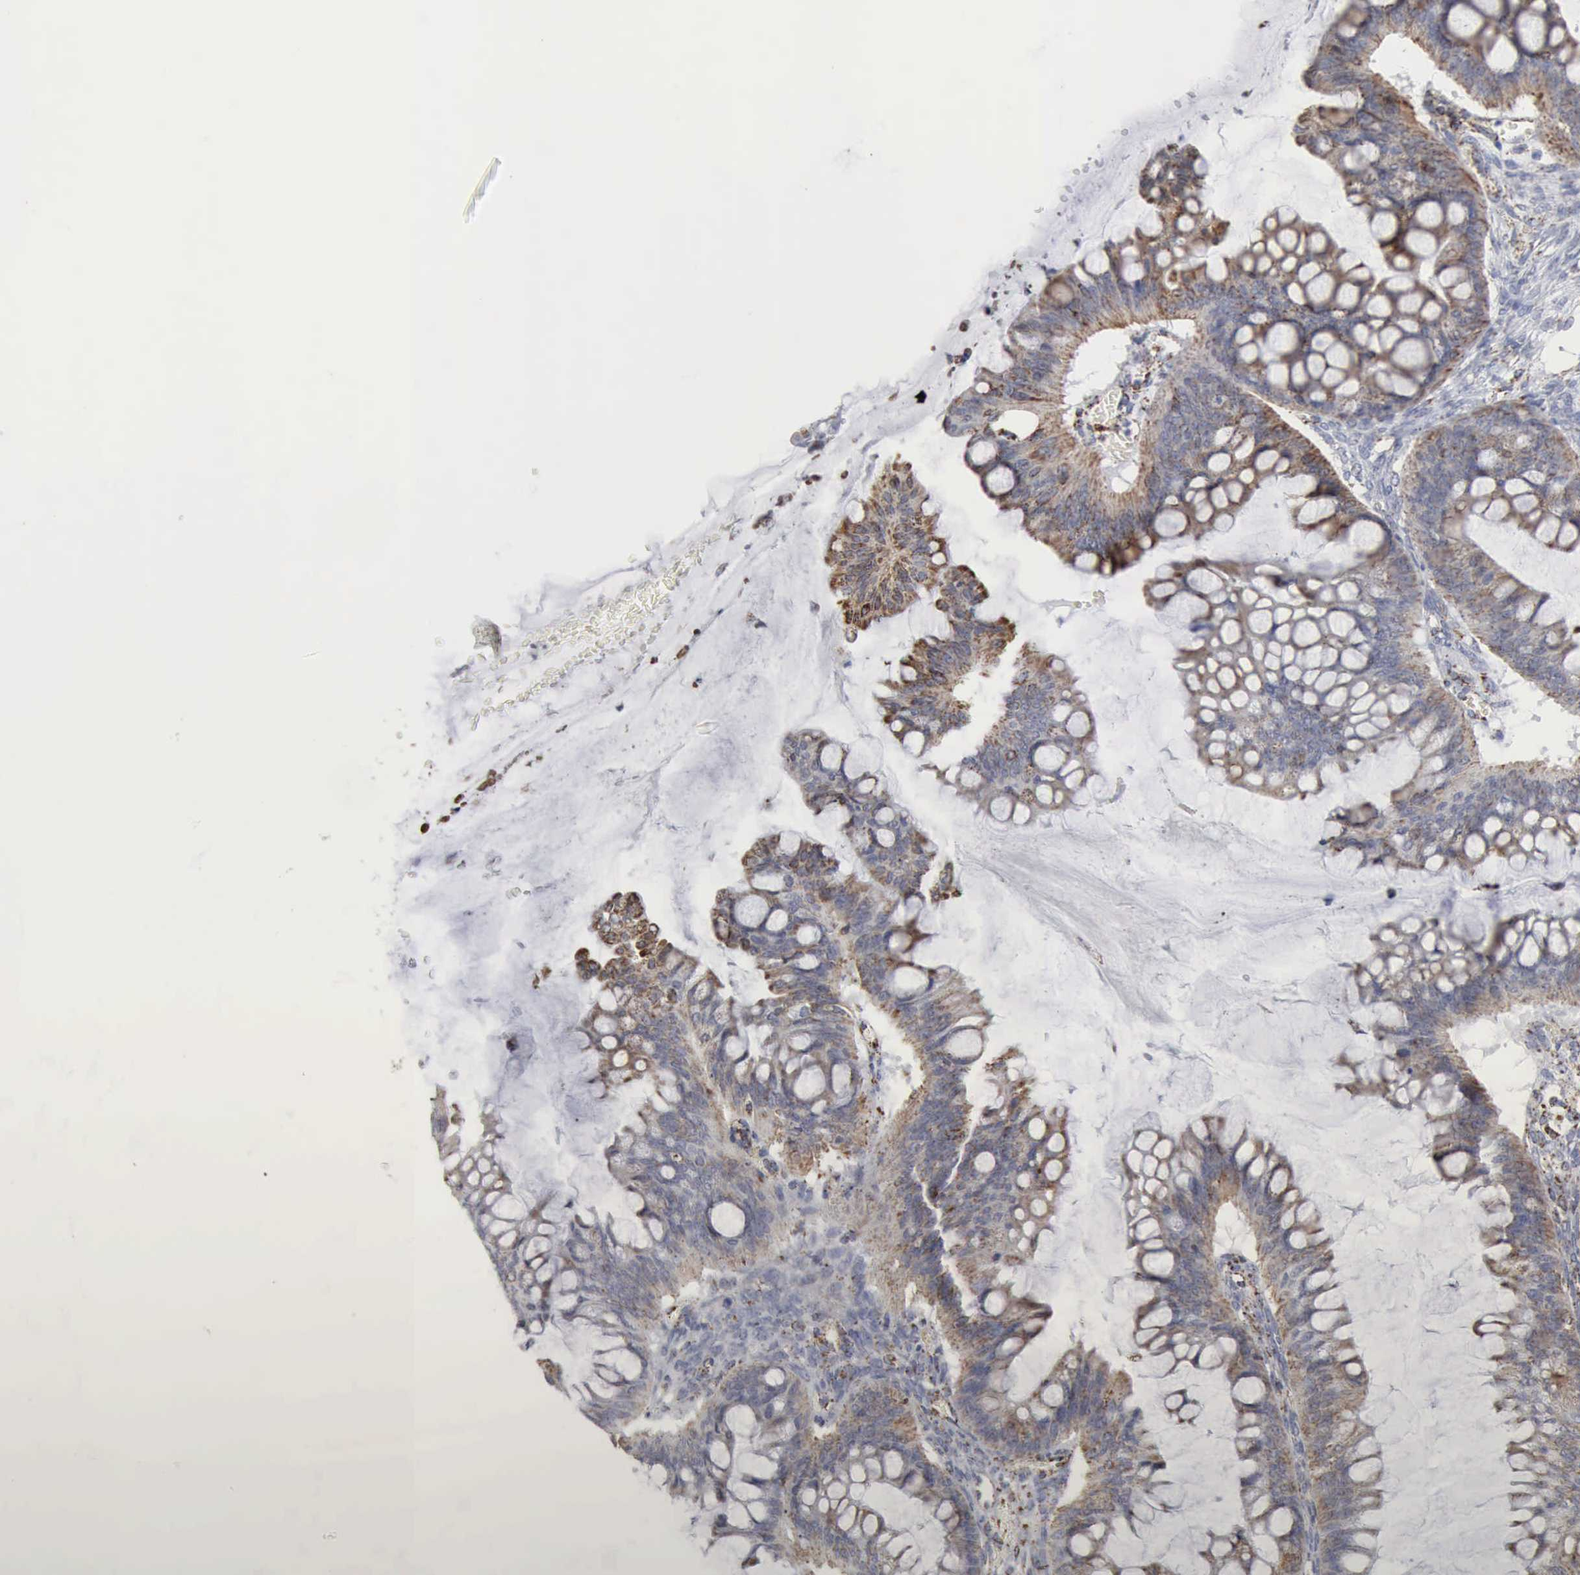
{"staining": {"intensity": "moderate", "quantity": "25%-75%", "location": "cytoplasmic/membranous"}, "tissue": "ovarian cancer", "cell_type": "Tumor cells", "image_type": "cancer", "snomed": [{"axis": "morphology", "description": "Cystadenocarcinoma, mucinous, NOS"}, {"axis": "topography", "description": "Ovary"}], "caption": "A brown stain labels moderate cytoplasmic/membranous staining of a protein in ovarian mucinous cystadenocarcinoma tumor cells.", "gene": "ACO2", "patient": {"sex": "female", "age": 73}}